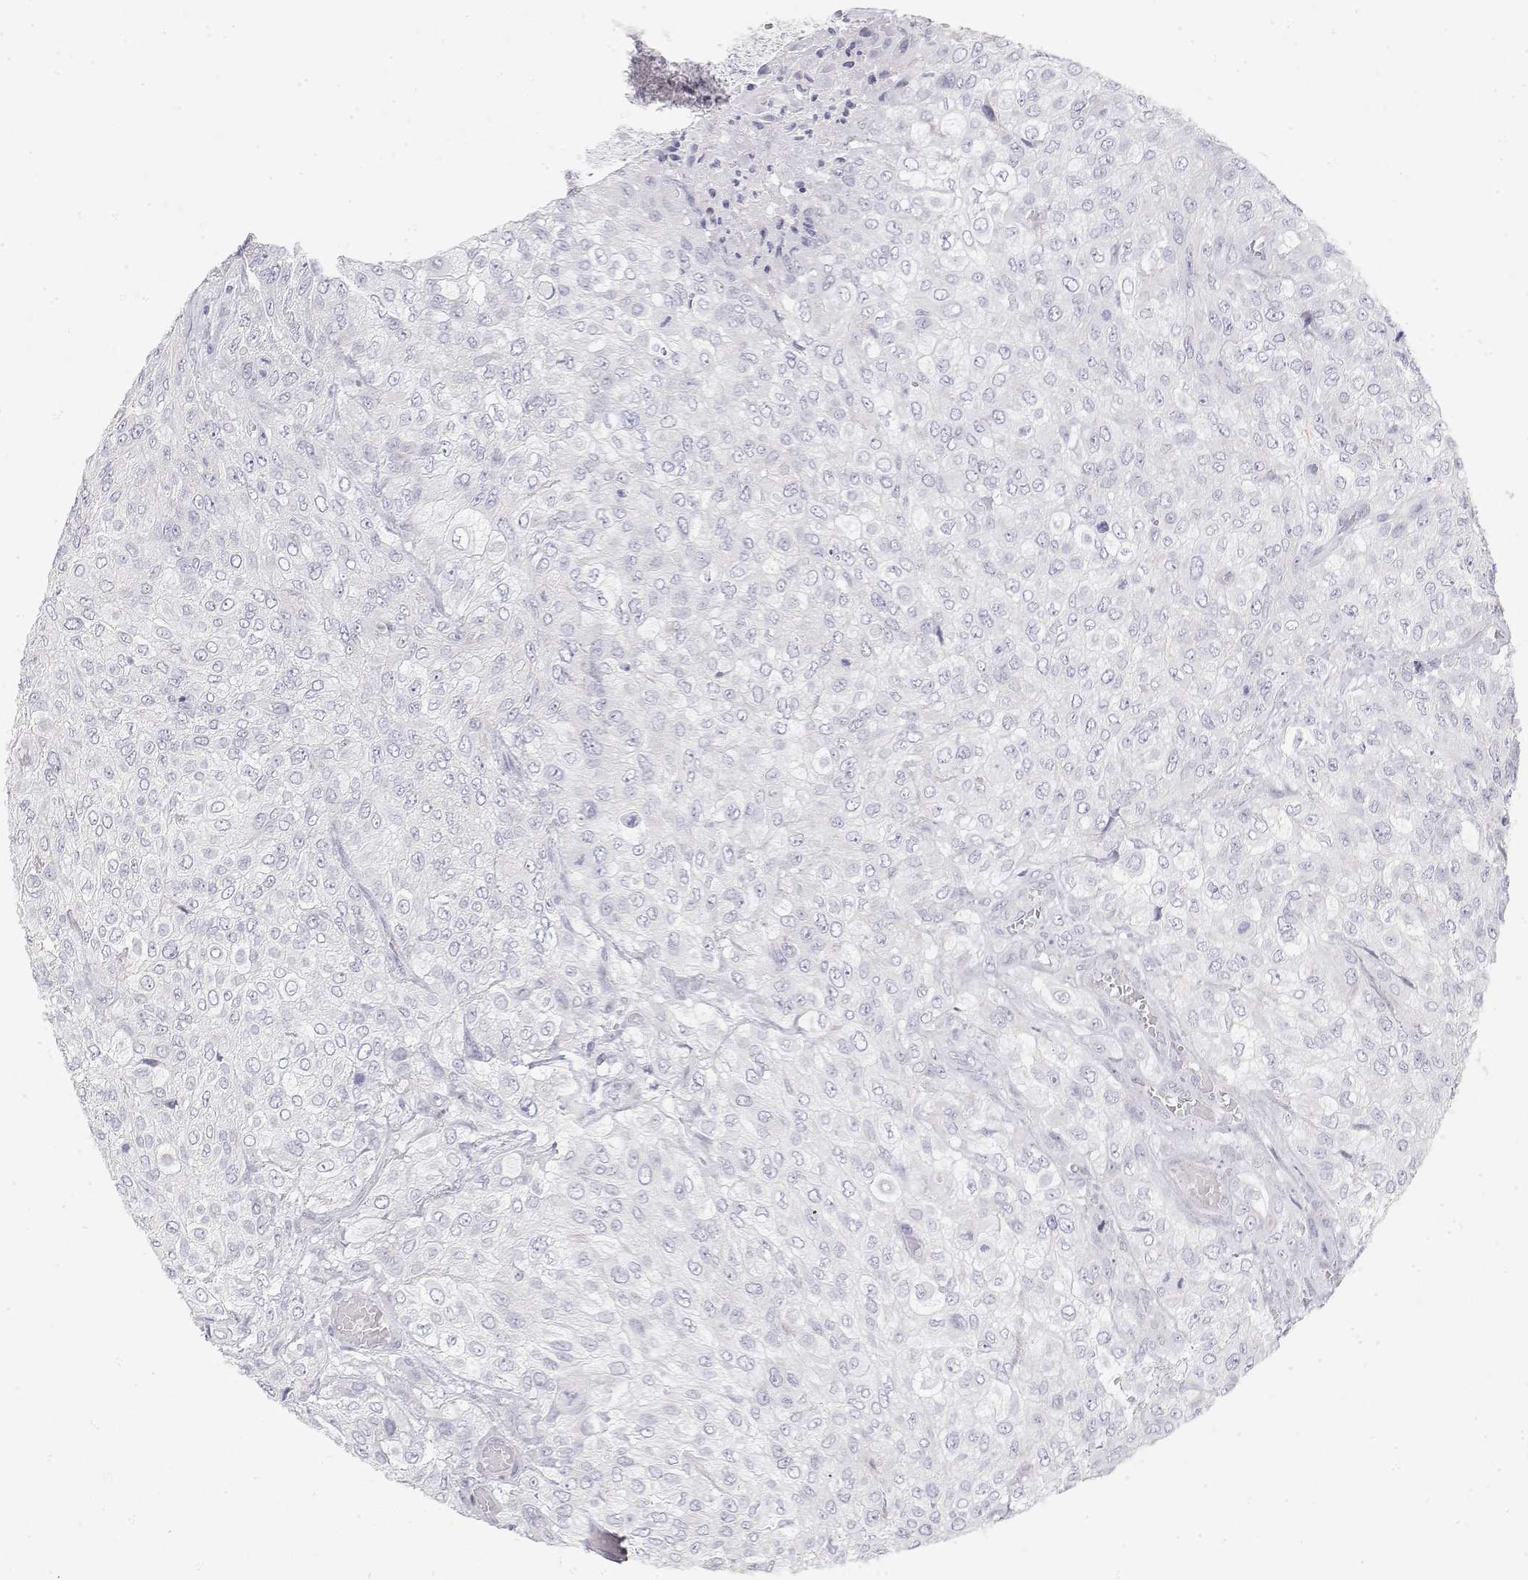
{"staining": {"intensity": "negative", "quantity": "none", "location": "none"}, "tissue": "urothelial cancer", "cell_type": "Tumor cells", "image_type": "cancer", "snomed": [{"axis": "morphology", "description": "Urothelial carcinoma, High grade"}, {"axis": "topography", "description": "Urinary bladder"}], "caption": "High magnification brightfield microscopy of high-grade urothelial carcinoma stained with DAB (3,3'-diaminobenzidine) (brown) and counterstained with hematoxylin (blue): tumor cells show no significant expression.", "gene": "MISP", "patient": {"sex": "male", "age": 57}}